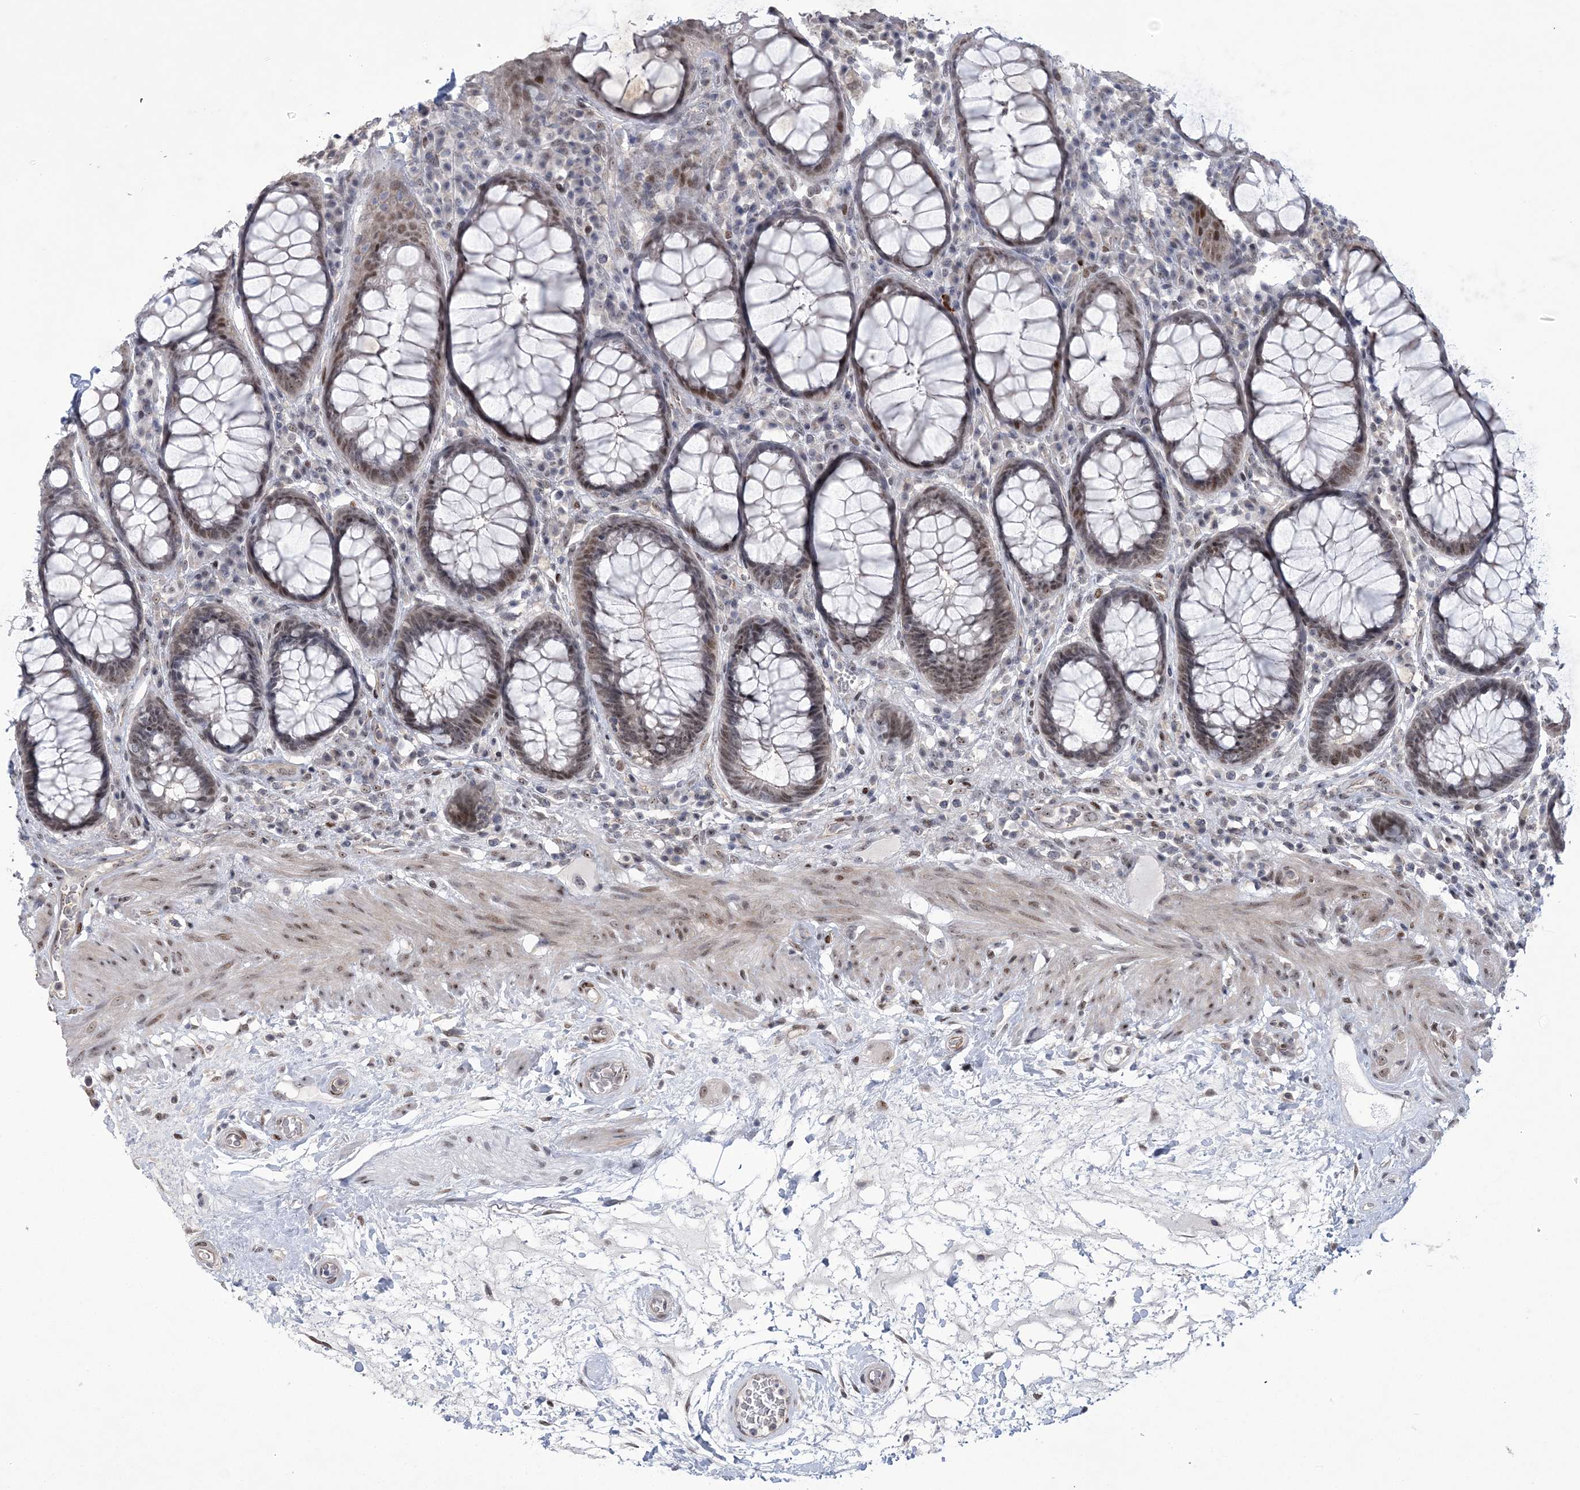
{"staining": {"intensity": "weak", "quantity": ">75%", "location": "nuclear"}, "tissue": "rectum", "cell_type": "Glandular cells", "image_type": "normal", "snomed": [{"axis": "morphology", "description": "Normal tissue, NOS"}, {"axis": "topography", "description": "Rectum"}], "caption": "A low amount of weak nuclear expression is appreciated in about >75% of glandular cells in unremarkable rectum. The staining is performed using DAB (3,3'-diaminobenzidine) brown chromogen to label protein expression. The nuclei are counter-stained blue using hematoxylin.", "gene": "HOMEZ", "patient": {"sex": "male", "age": 64}}